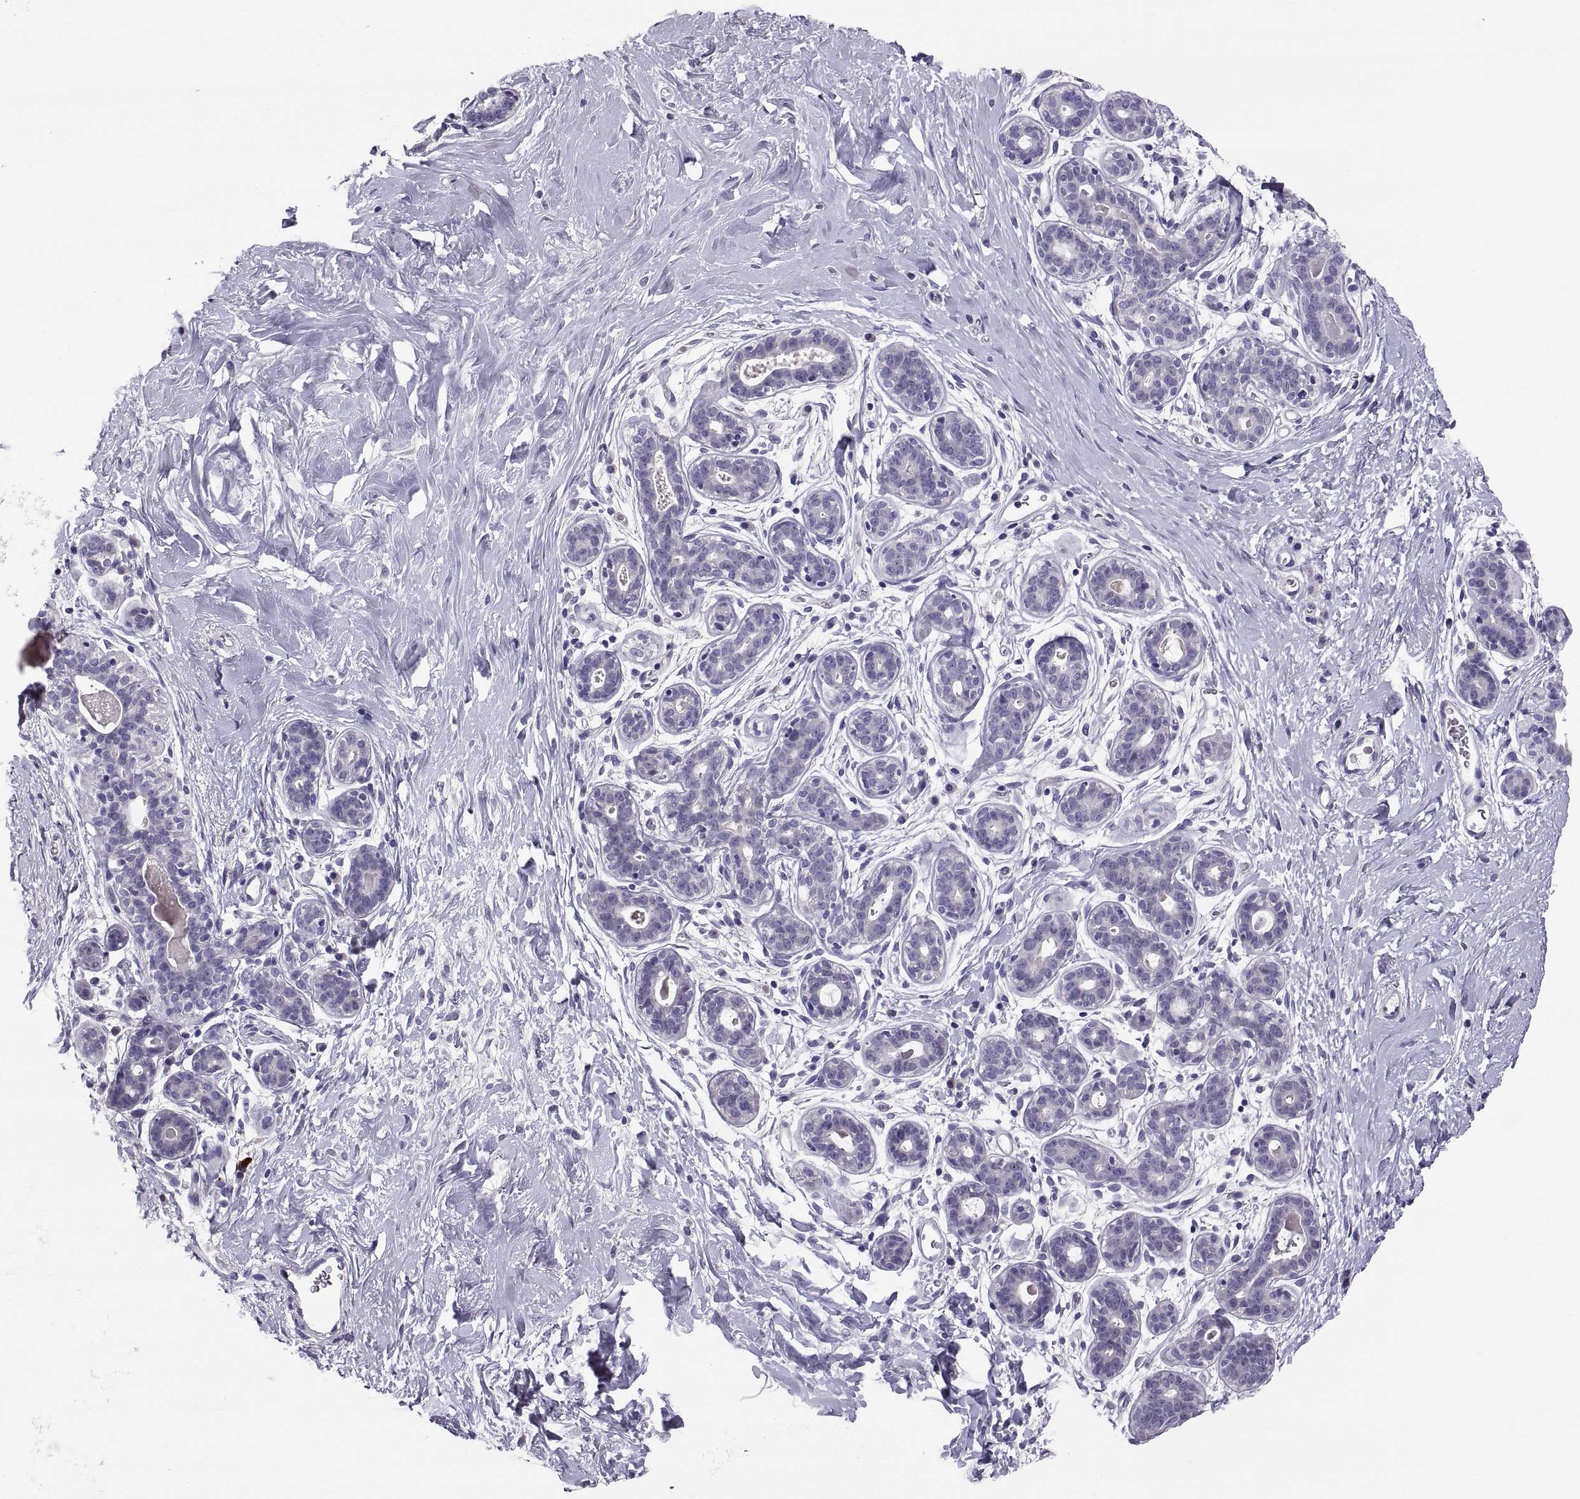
{"staining": {"intensity": "negative", "quantity": "none", "location": "none"}, "tissue": "breast", "cell_type": "Adipocytes", "image_type": "normal", "snomed": [{"axis": "morphology", "description": "Normal tissue, NOS"}, {"axis": "topography", "description": "Breast"}], "caption": "Immunohistochemistry (IHC) histopathology image of benign breast: breast stained with DAB shows no significant protein expression in adipocytes.", "gene": "PTN", "patient": {"sex": "female", "age": 43}}